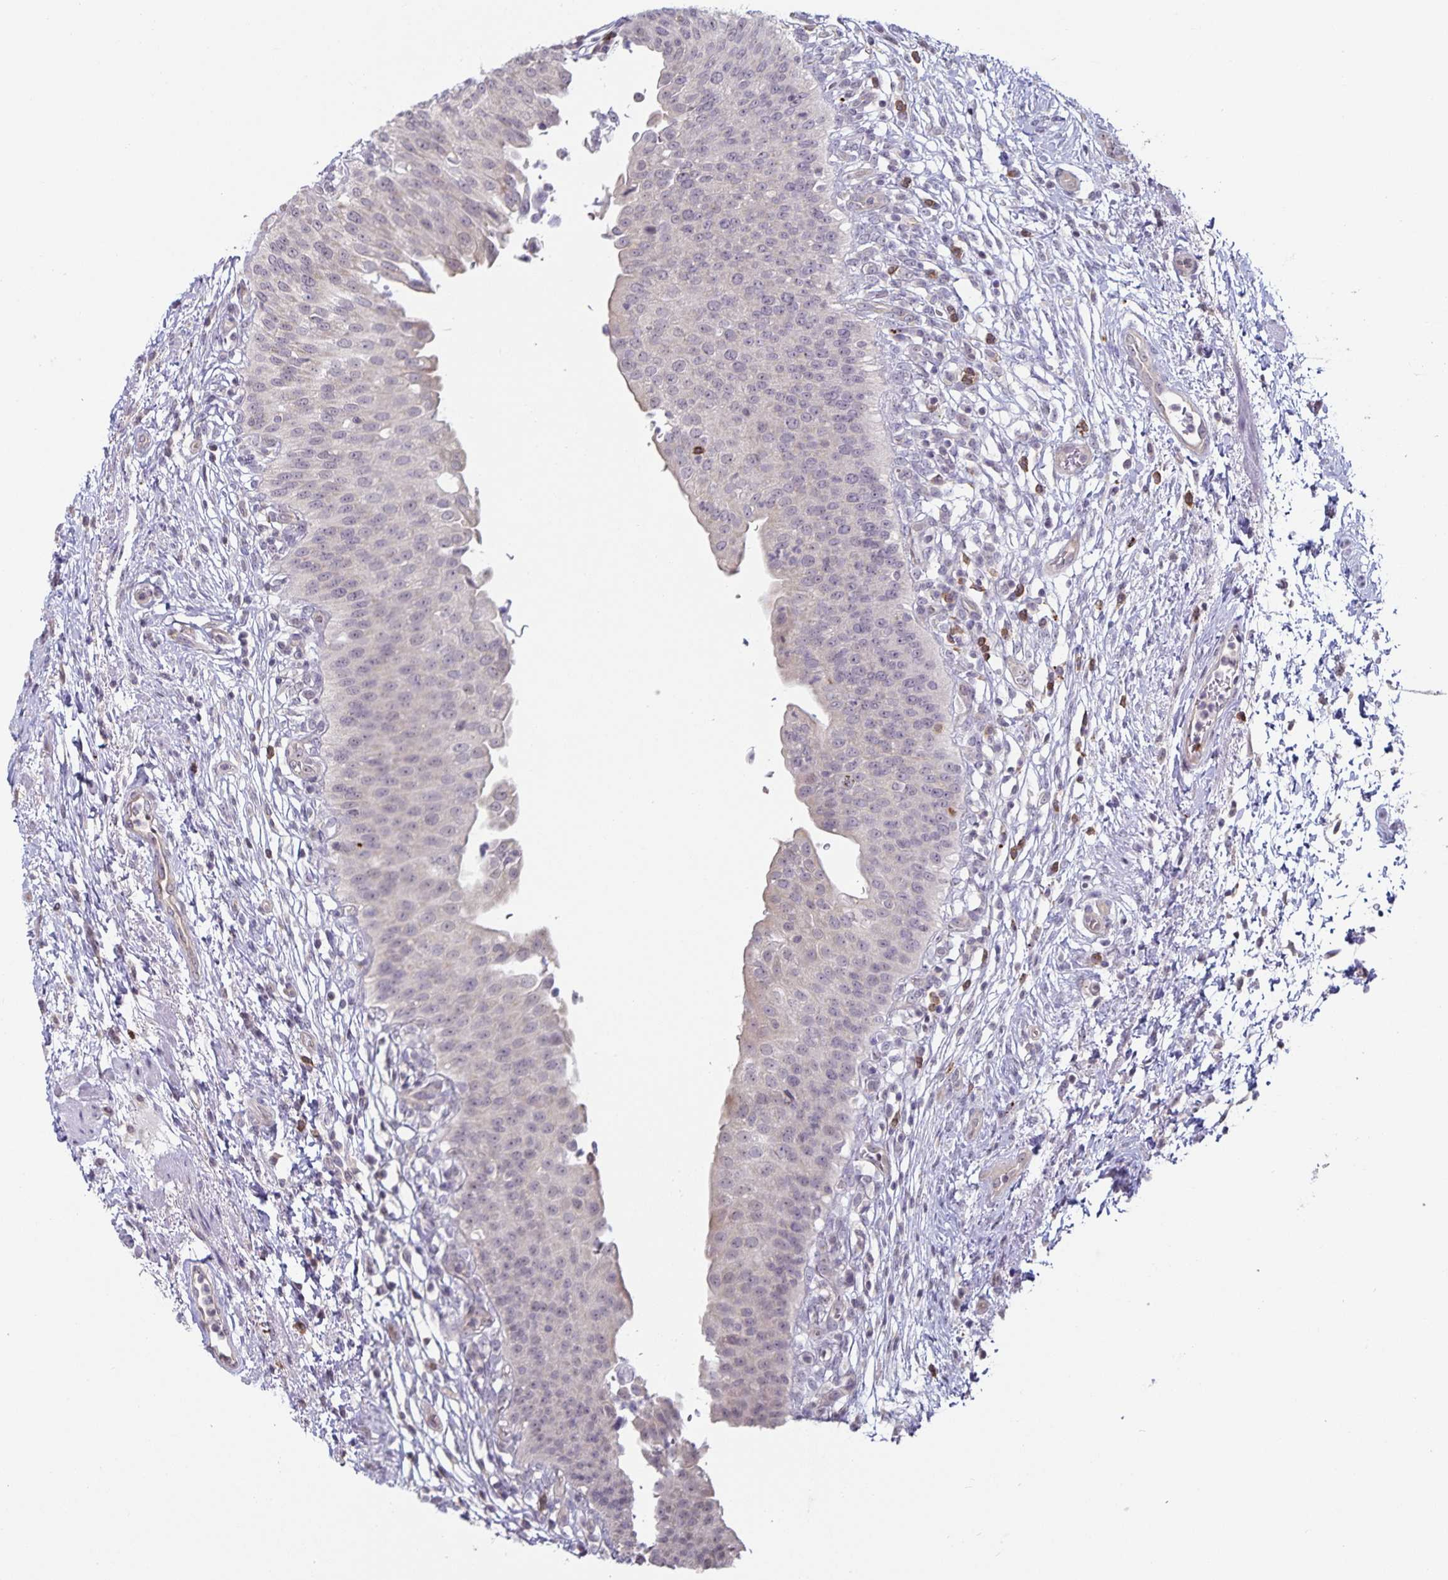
{"staining": {"intensity": "negative", "quantity": "none", "location": "none"}, "tissue": "urinary bladder", "cell_type": "Urothelial cells", "image_type": "normal", "snomed": [{"axis": "morphology", "description": "Normal tissue, NOS"}, {"axis": "topography", "description": "Urinary bladder"}, {"axis": "topography", "description": "Peripheral nerve tissue"}], "caption": "Photomicrograph shows no protein staining in urothelial cells of unremarkable urinary bladder. (DAB immunohistochemistry (IHC) visualized using brightfield microscopy, high magnification).", "gene": "DNAH9", "patient": {"sex": "female", "age": 60}}